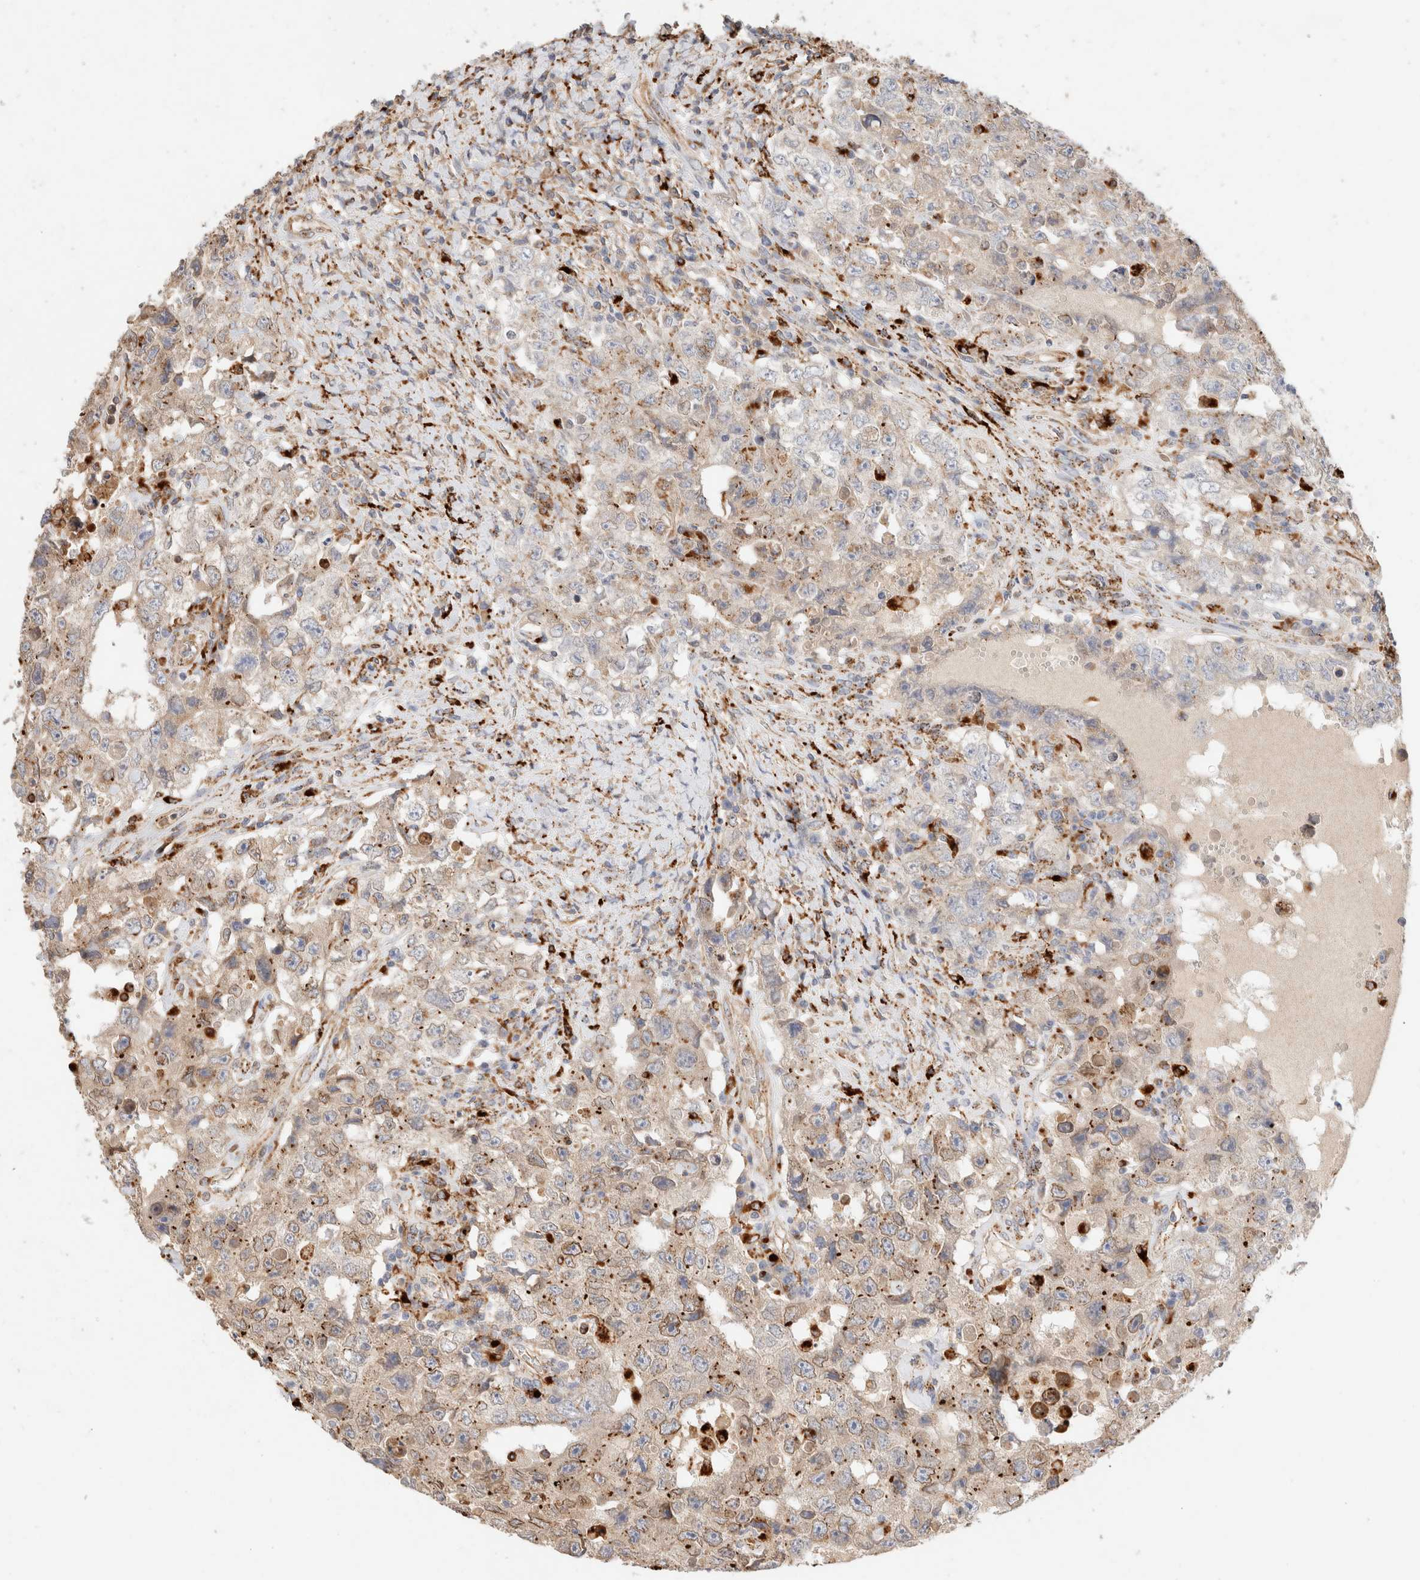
{"staining": {"intensity": "weak", "quantity": "<25%", "location": "cytoplasmic/membranous,nuclear"}, "tissue": "testis cancer", "cell_type": "Tumor cells", "image_type": "cancer", "snomed": [{"axis": "morphology", "description": "Carcinoma, Embryonal, NOS"}, {"axis": "topography", "description": "Testis"}], "caption": "IHC micrograph of neoplastic tissue: human testis embryonal carcinoma stained with DAB demonstrates no significant protein staining in tumor cells.", "gene": "RABEPK", "patient": {"sex": "male", "age": 26}}